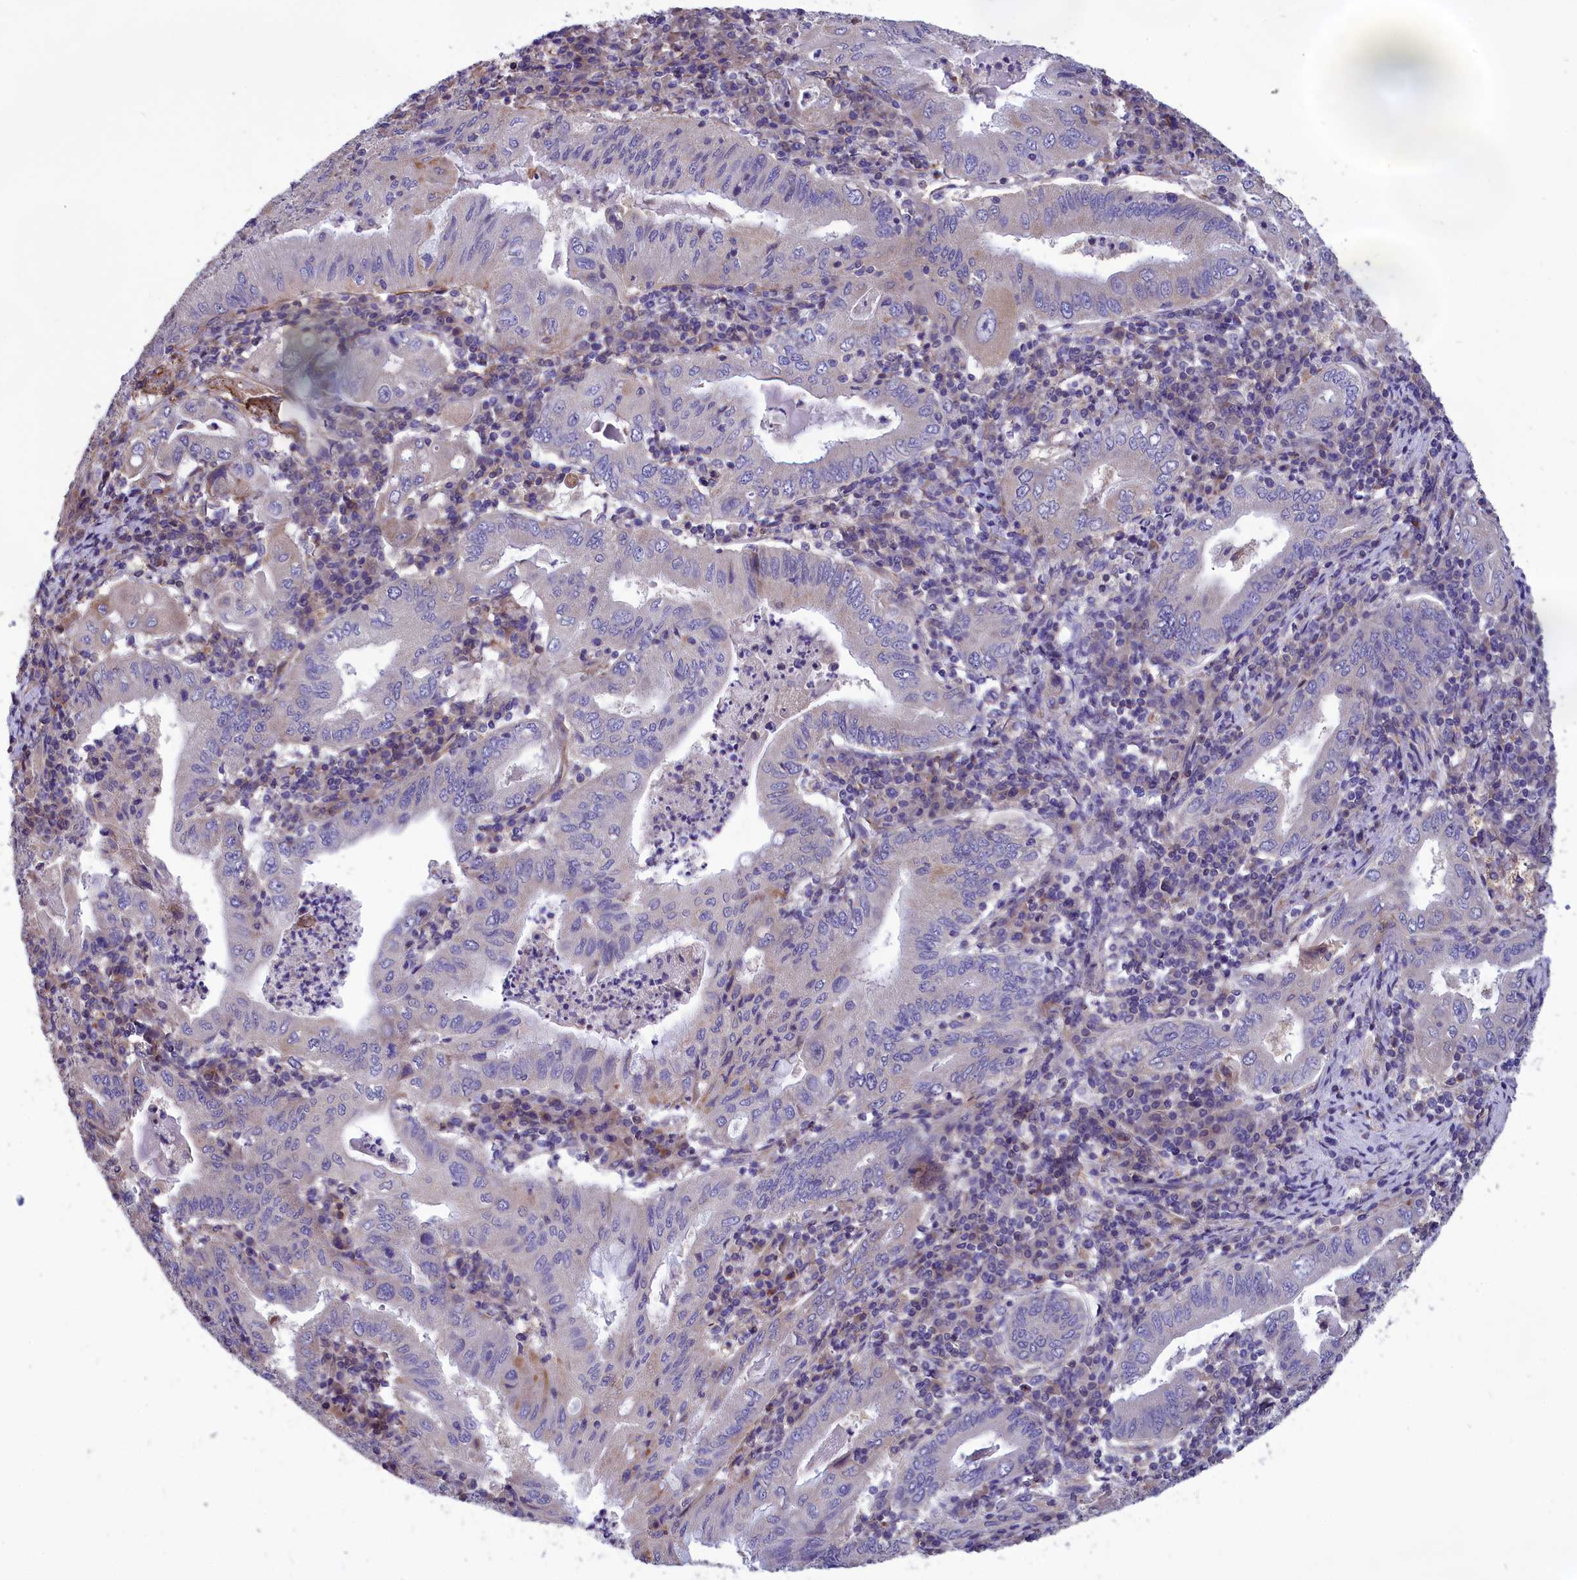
{"staining": {"intensity": "negative", "quantity": "none", "location": "none"}, "tissue": "stomach cancer", "cell_type": "Tumor cells", "image_type": "cancer", "snomed": [{"axis": "morphology", "description": "Normal tissue, NOS"}, {"axis": "morphology", "description": "Adenocarcinoma, NOS"}, {"axis": "topography", "description": "Esophagus"}, {"axis": "topography", "description": "Stomach, upper"}, {"axis": "topography", "description": "Peripheral nerve tissue"}], "caption": "DAB (3,3'-diaminobenzidine) immunohistochemical staining of adenocarcinoma (stomach) exhibits no significant positivity in tumor cells.", "gene": "AMDHD2", "patient": {"sex": "male", "age": 62}}